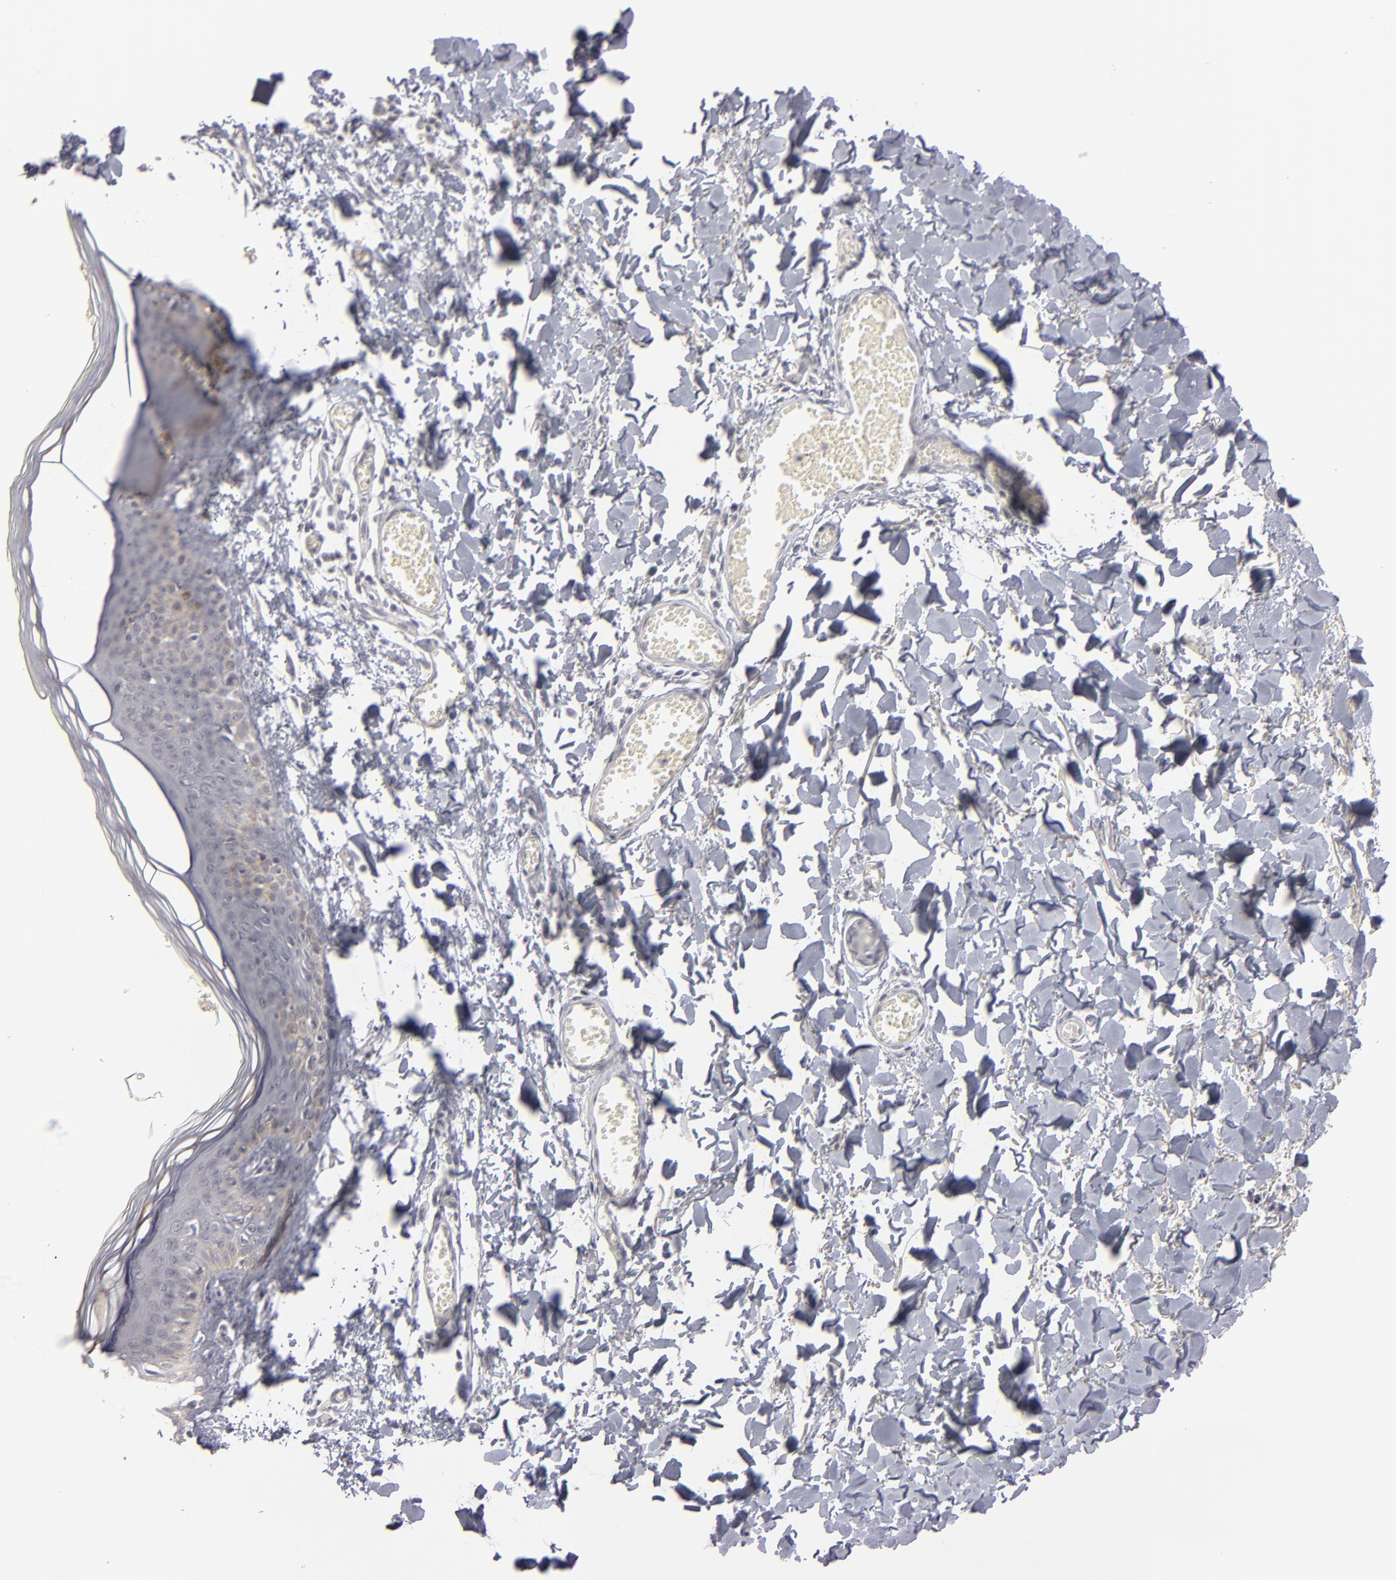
{"staining": {"intensity": "negative", "quantity": "none", "location": "none"}, "tissue": "skin", "cell_type": "Fibroblasts", "image_type": "normal", "snomed": [{"axis": "morphology", "description": "Normal tissue, NOS"}, {"axis": "morphology", "description": "Sarcoma, NOS"}, {"axis": "topography", "description": "Skin"}, {"axis": "topography", "description": "Soft tissue"}], "caption": "This is an immunohistochemistry micrograph of benign human skin. There is no positivity in fibroblasts.", "gene": "KIAA1210", "patient": {"sex": "female", "age": 51}}